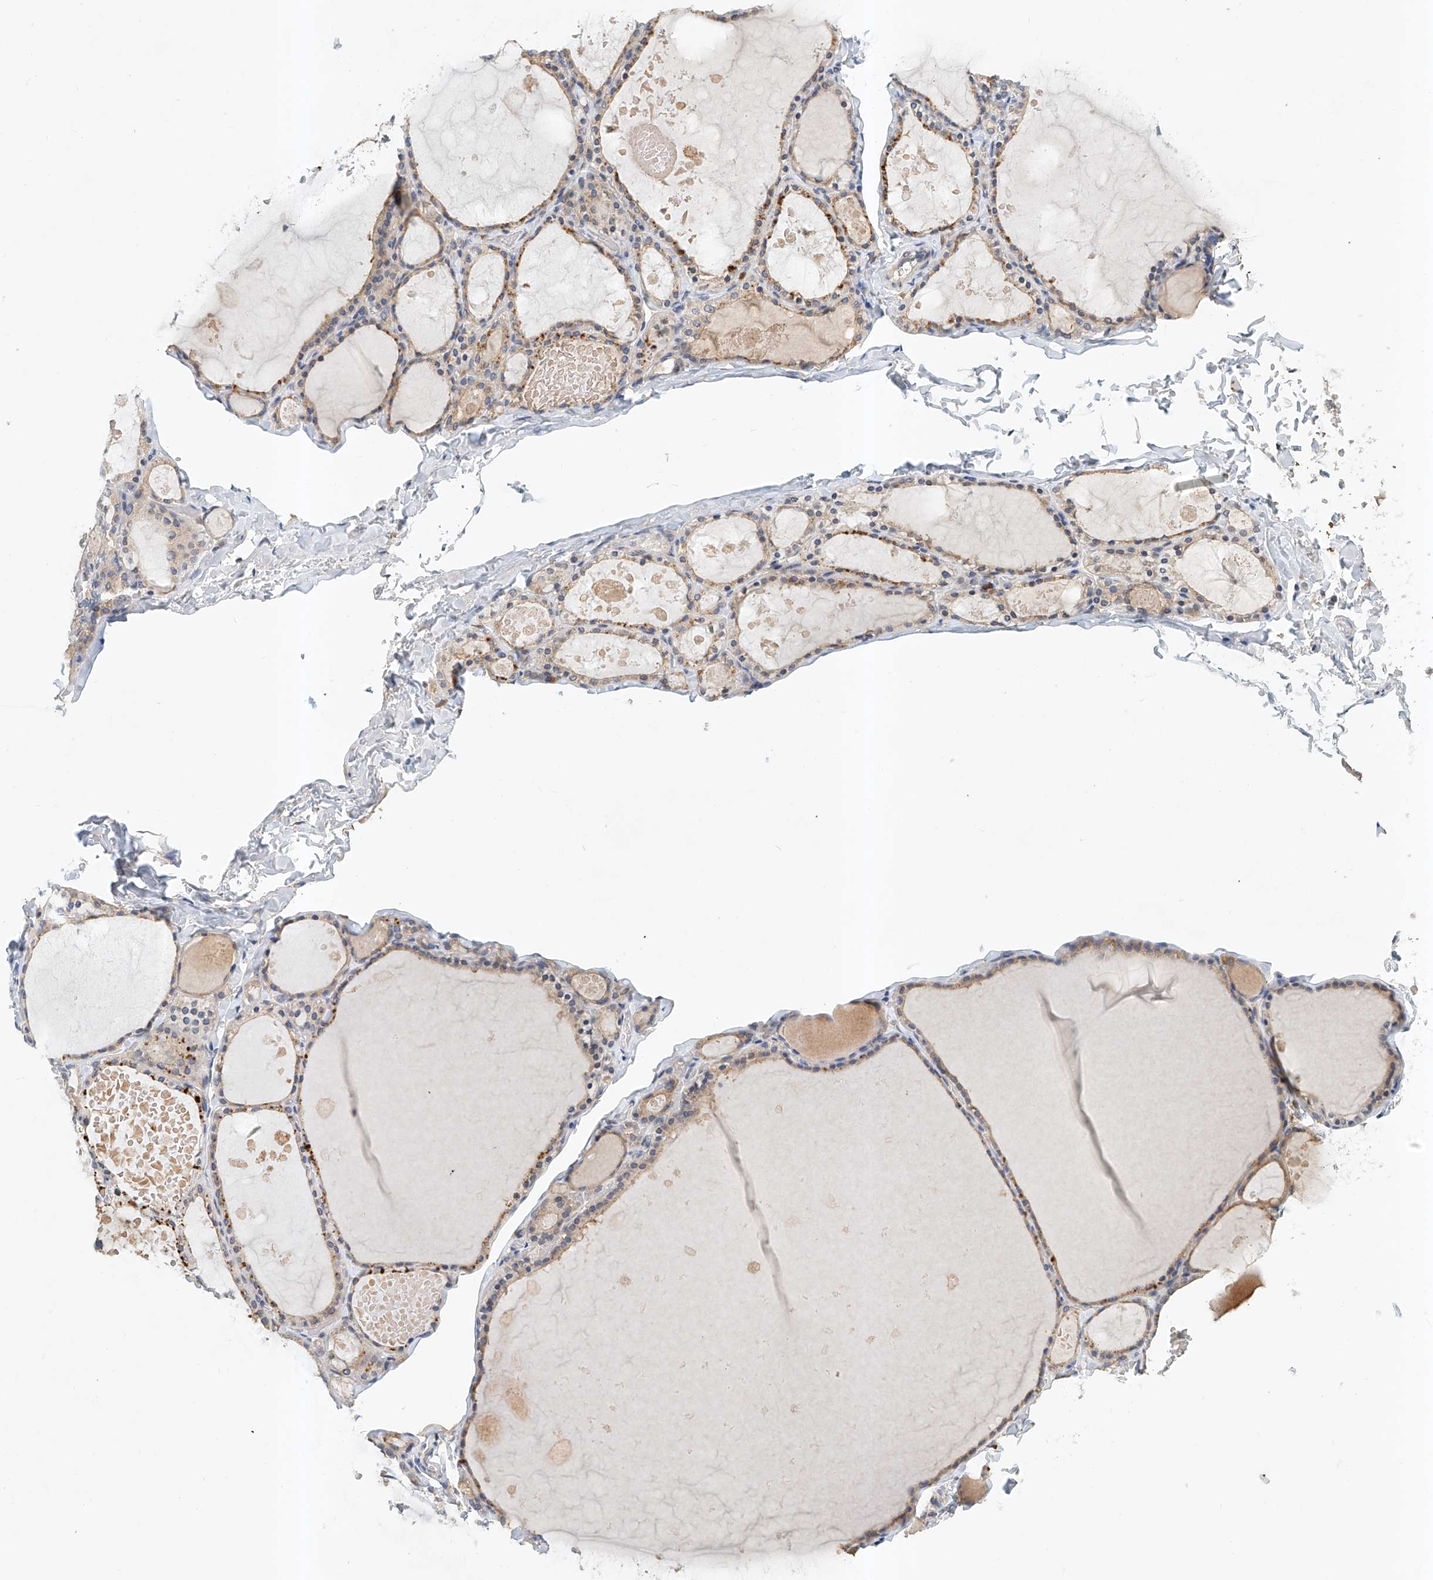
{"staining": {"intensity": "moderate", "quantity": "25%-75%", "location": "cytoplasmic/membranous"}, "tissue": "thyroid gland", "cell_type": "Glandular cells", "image_type": "normal", "snomed": [{"axis": "morphology", "description": "Normal tissue, NOS"}, {"axis": "topography", "description": "Thyroid gland"}], "caption": "An image of thyroid gland stained for a protein shows moderate cytoplasmic/membranous brown staining in glandular cells. (Stains: DAB (3,3'-diaminobenzidine) in brown, nuclei in blue, Microscopy: brightfield microscopy at high magnification).", "gene": "CARMIL1", "patient": {"sex": "male", "age": 56}}